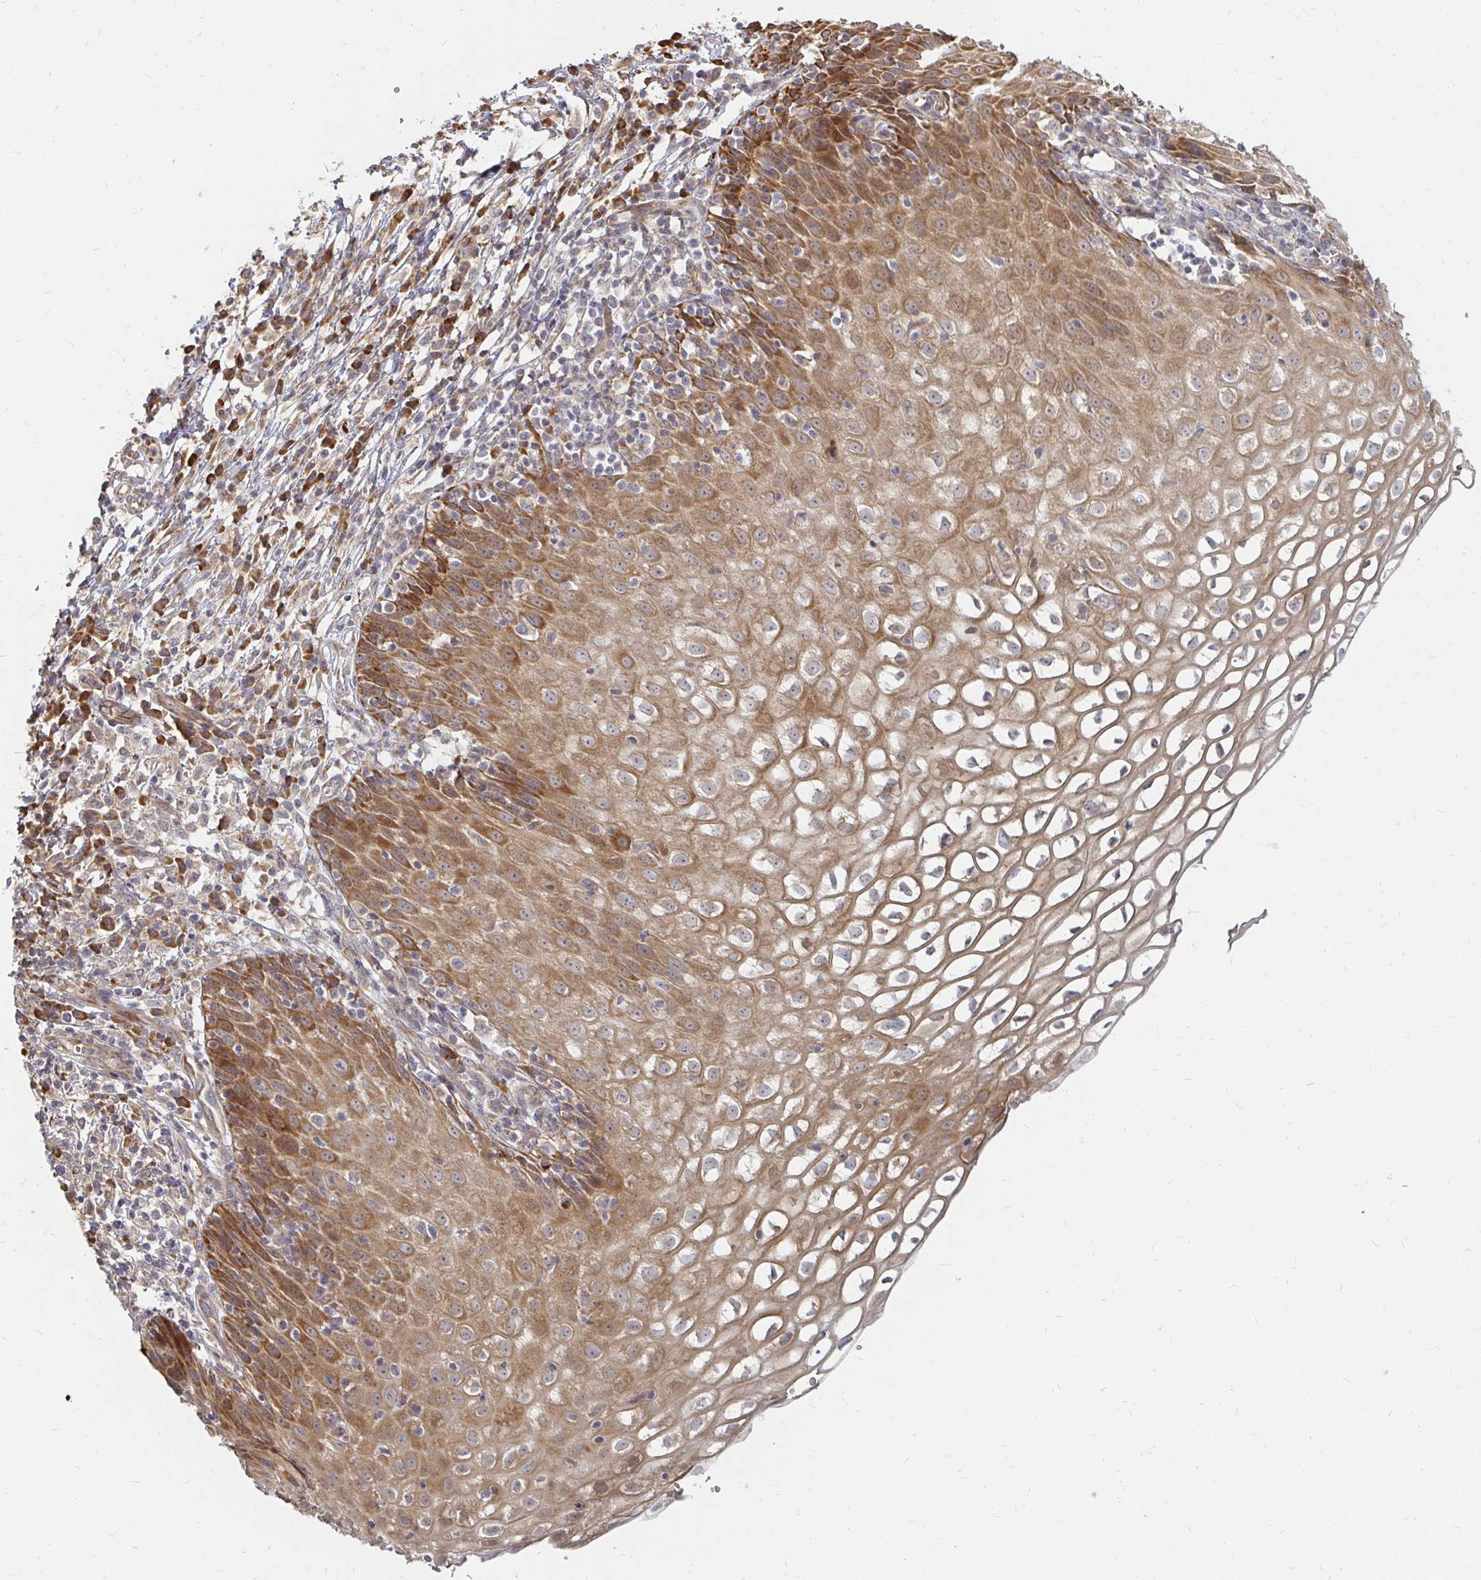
{"staining": {"intensity": "weak", "quantity": ">75%", "location": "cytoplasmic/membranous"}, "tissue": "cervix", "cell_type": "Glandular cells", "image_type": "normal", "snomed": [{"axis": "morphology", "description": "Normal tissue, NOS"}, {"axis": "topography", "description": "Cervix"}], "caption": "Protein expression analysis of normal cervix exhibits weak cytoplasmic/membranous staining in about >75% of glandular cells.", "gene": "CAST", "patient": {"sex": "female", "age": 36}}